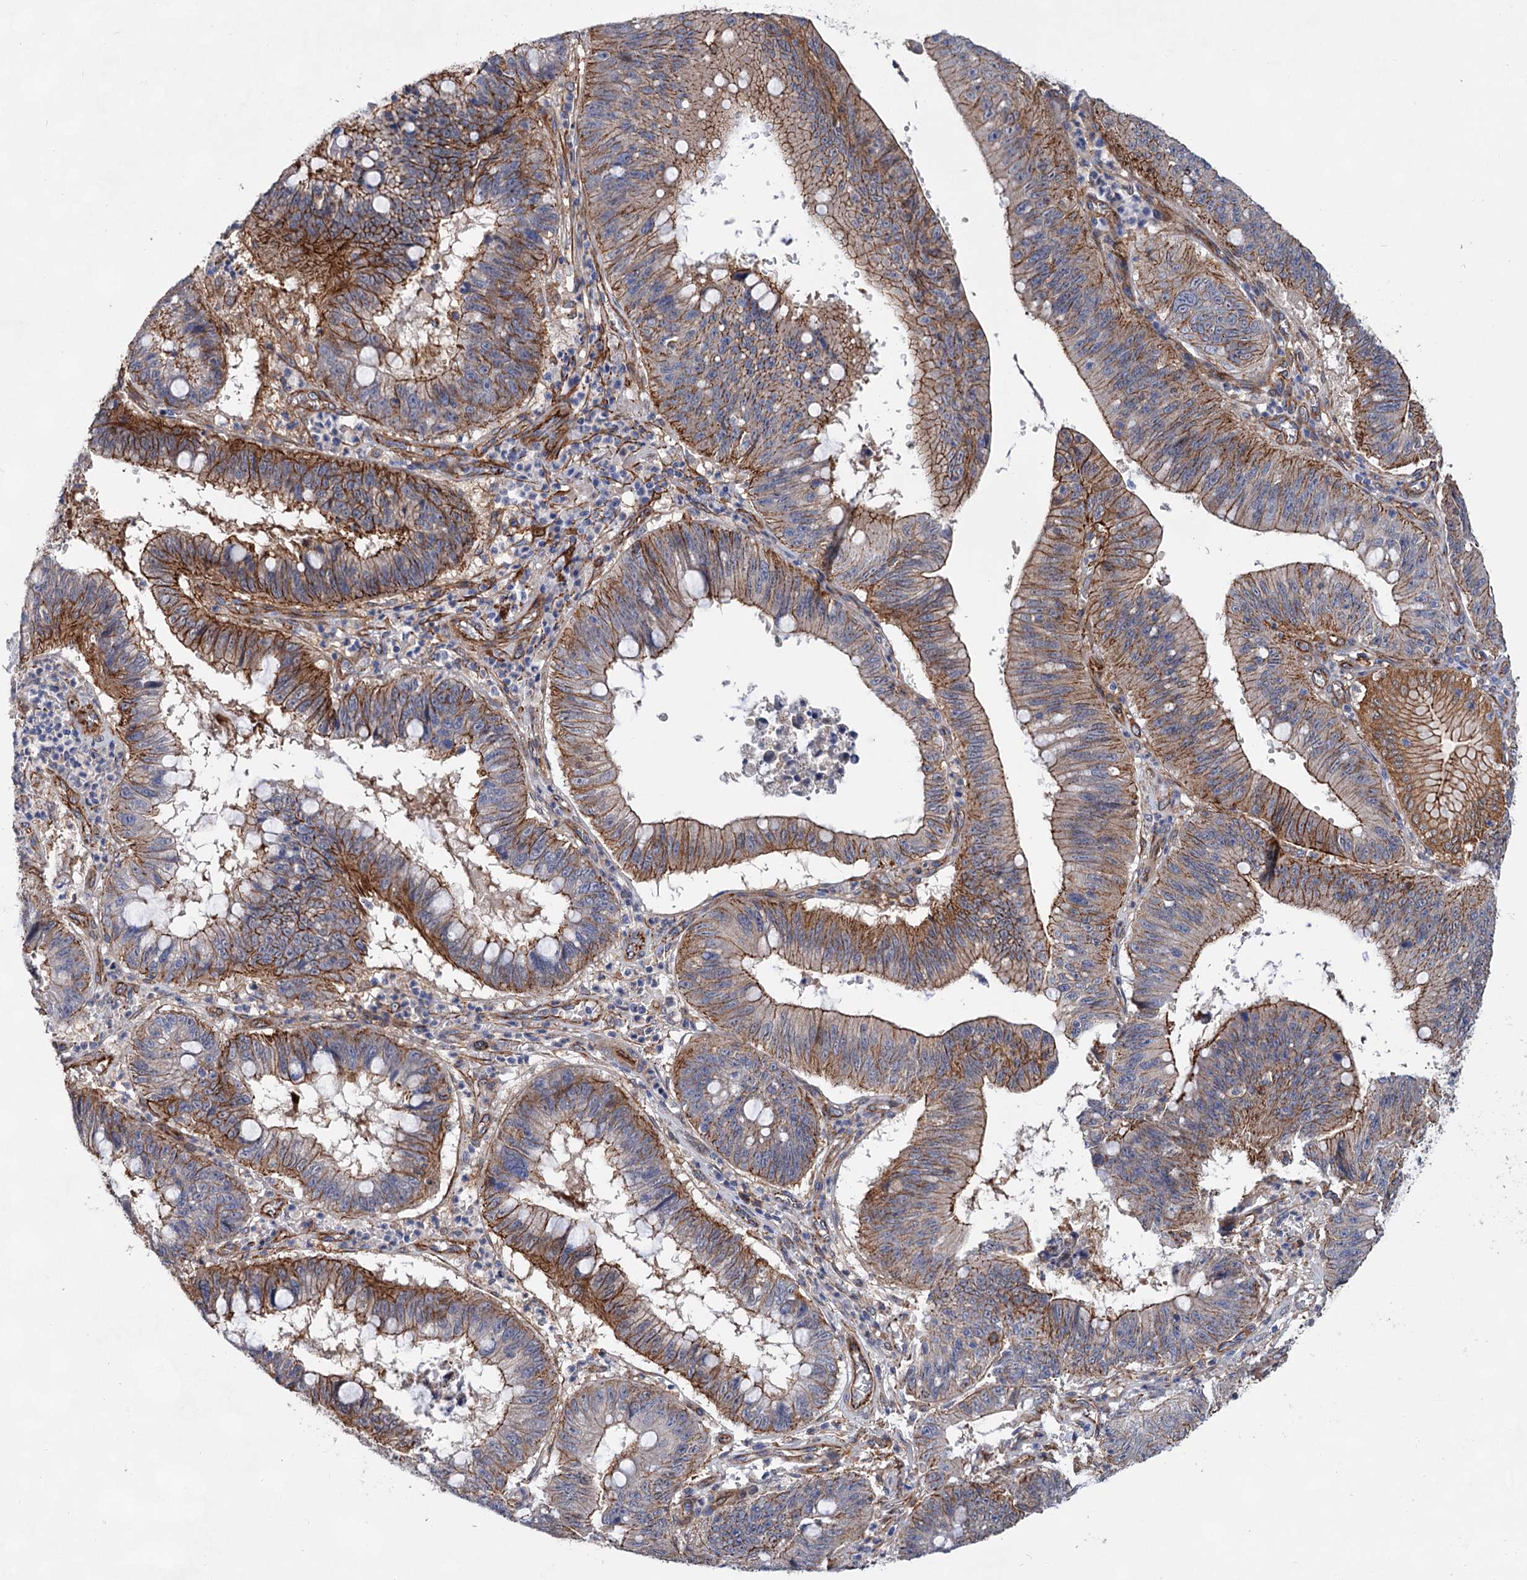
{"staining": {"intensity": "strong", "quantity": ">75%", "location": "cytoplasmic/membranous"}, "tissue": "stomach cancer", "cell_type": "Tumor cells", "image_type": "cancer", "snomed": [{"axis": "morphology", "description": "Adenocarcinoma, NOS"}, {"axis": "topography", "description": "Stomach"}], "caption": "Stomach cancer stained for a protein (brown) exhibits strong cytoplasmic/membranous positive positivity in approximately >75% of tumor cells.", "gene": "TMTC3", "patient": {"sex": "male", "age": 59}}